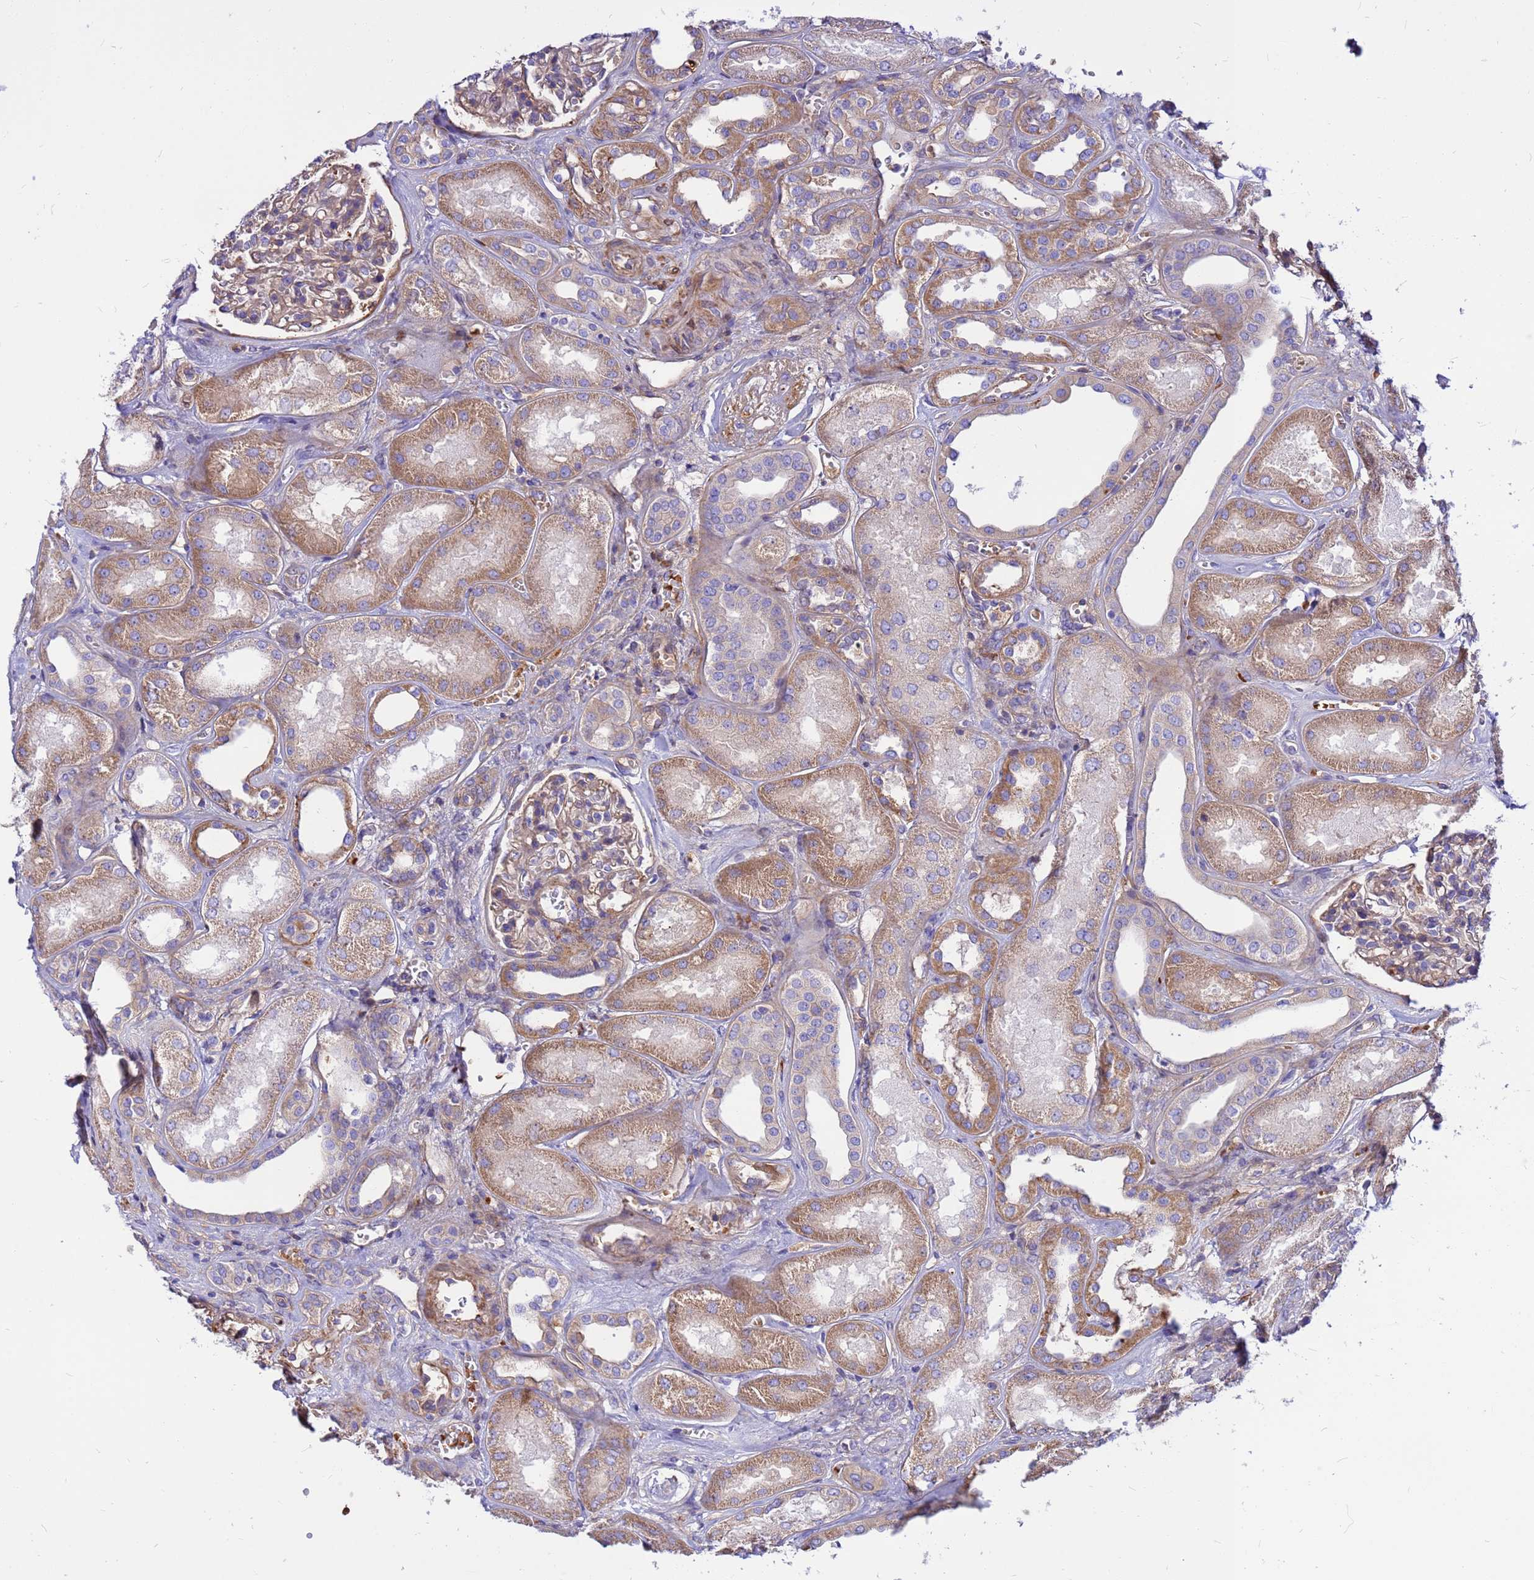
{"staining": {"intensity": "weak", "quantity": ">75%", "location": "cytoplasmic/membranous"}, "tissue": "kidney", "cell_type": "Cells in glomeruli", "image_type": "normal", "snomed": [{"axis": "morphology", "description": "Normal tissue, NOS"}, {"axis": "morphology", "description": "Adenocarcinoma, NOS"}, {"axis": "topography", "description": "Kidney"}], "caption": "The micrograph demonstrates staining of normal kidney, revealing weak cytoplasmic/membranous protein expression (brown color) within cells in glomeruli.", "gene": "CRHBP", "patient": {"sex": "female", "age": 68}}